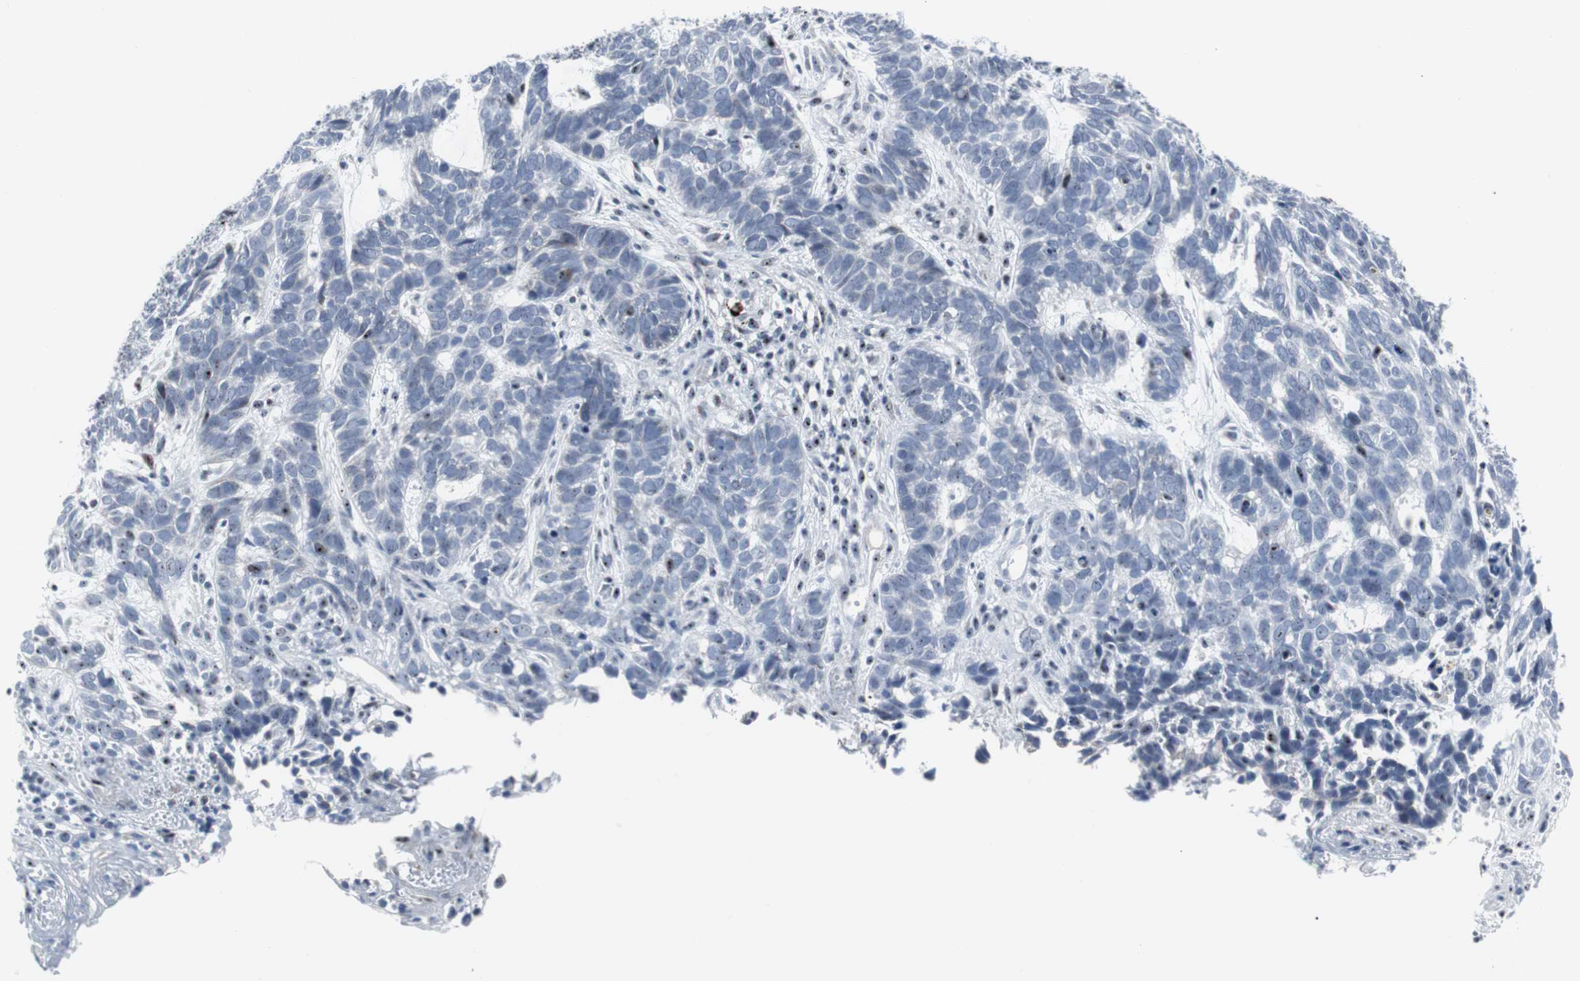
{"staining": {"intensity": "negative", "quantity": "none", "location": "none"}, "tissue": "skin cancer", "cell_type": "Tumor cells", "image_type": "cancer", "snomed": [{"axis": "morphology", "description": "Basal cell carcinoma"}, {"axis": "topography", "description": "Skin"}], "caption": "Histopathology image shows no protein positivity in tumor cells of skin cancer tissue.", "gene": "DOK1", "patient": {"sex": "male", "age": 87}}